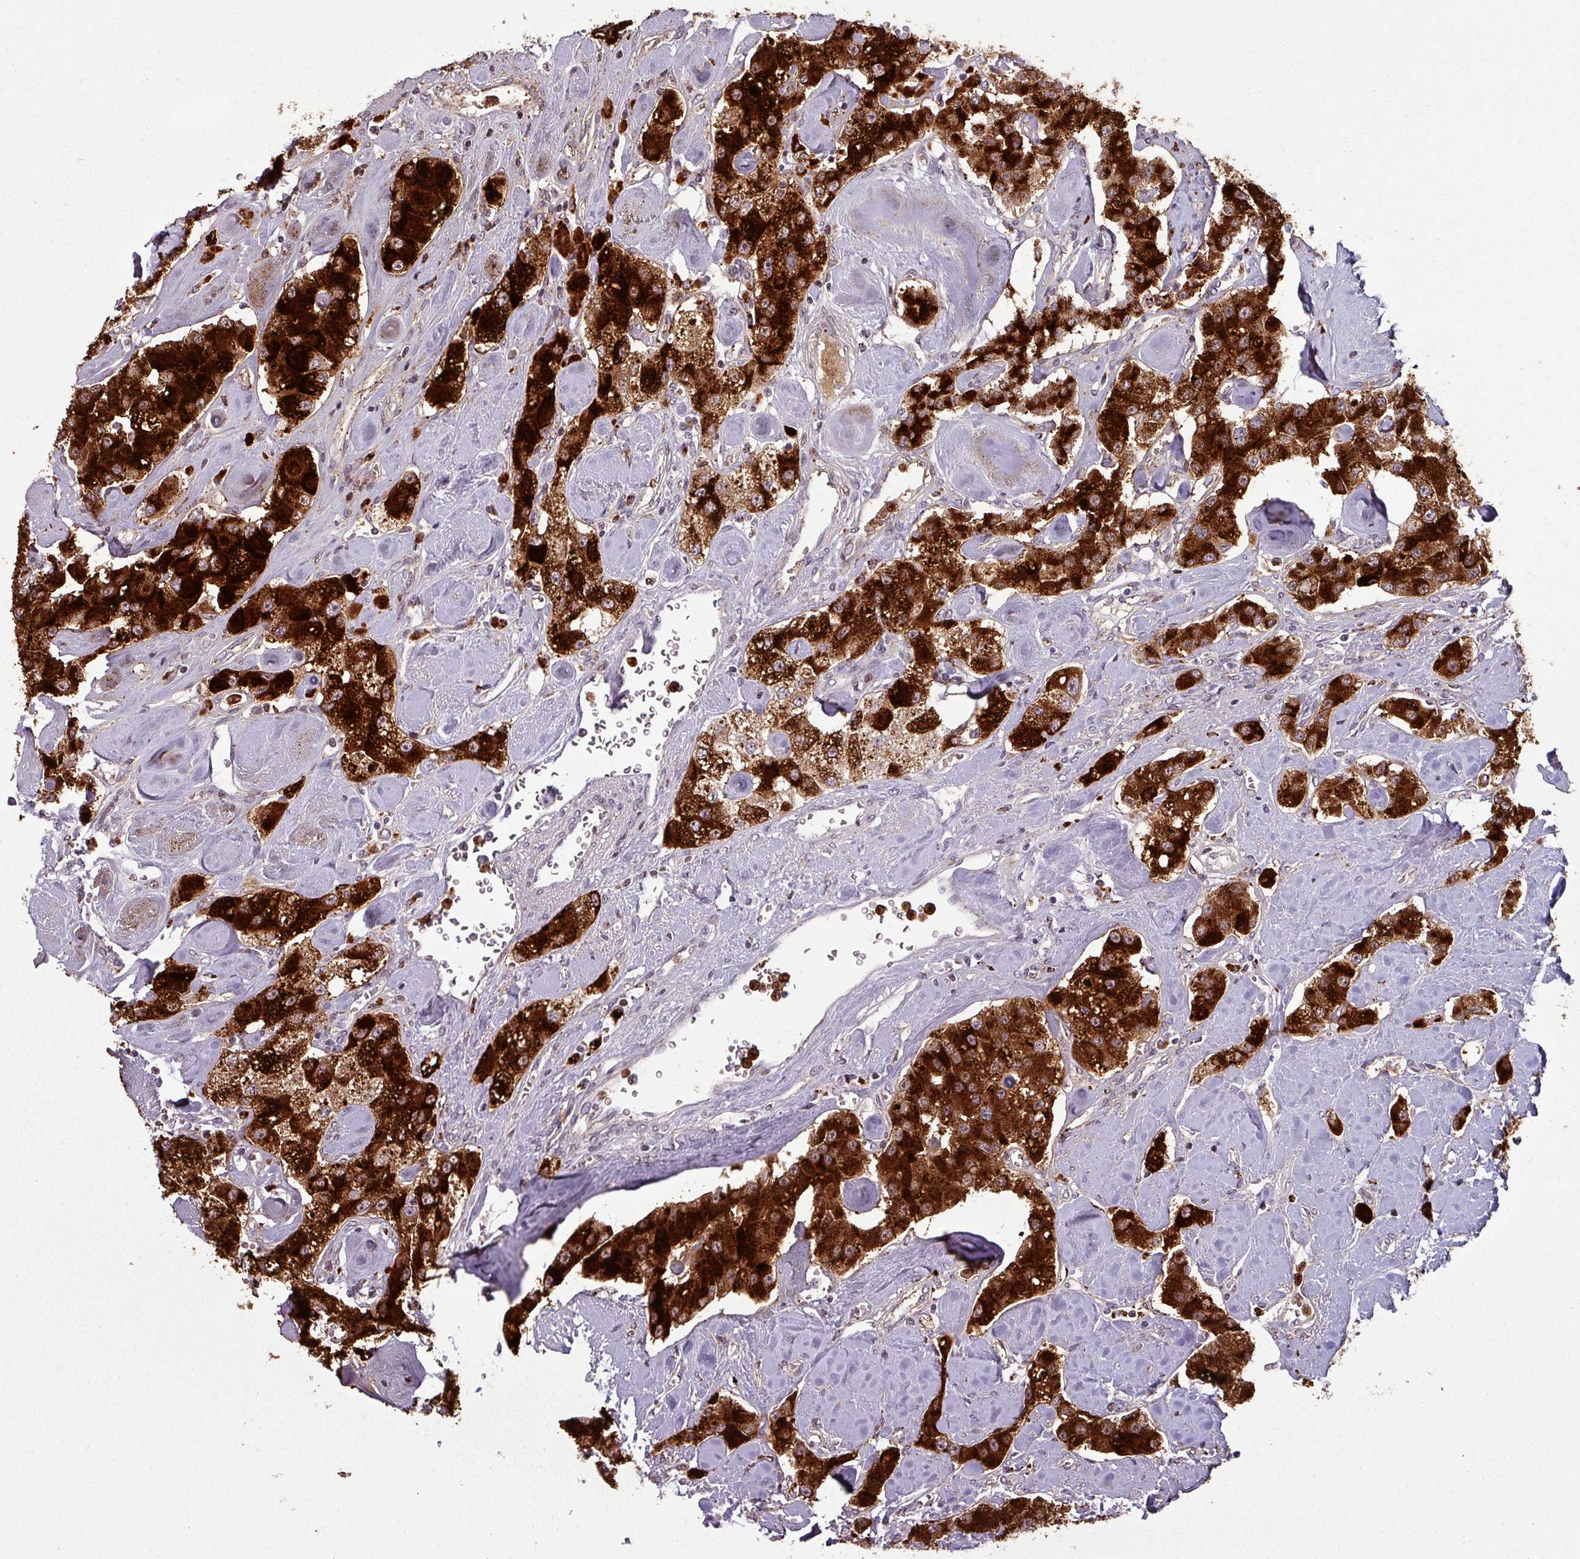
{"staining": {"intensity": "strong", "quantity": ">75%", "location": "cytoplasmic/membranous"}, "tissue": "carcinoid", "cell_type": "Tumor cells", "image_type": "cancer", "snomed": [{"axis": "morphology", "description": "Carcinoid, malignant, NOS"}, {"axis": "topography", "description": "Pancreas"}], "caption": "Carcinoid stained with DAB immunohistochemistry demonstrates high levels of strong cytoplasmic/membranous positivity in about >75% of tumor cells. The staining is performed using DAB brown chromogen to label protein expression. The nuclei are counter-stained blue using hematoxylin.", "gene": "TMEFF1", "patient": {"sex": "male", "age": 41}}